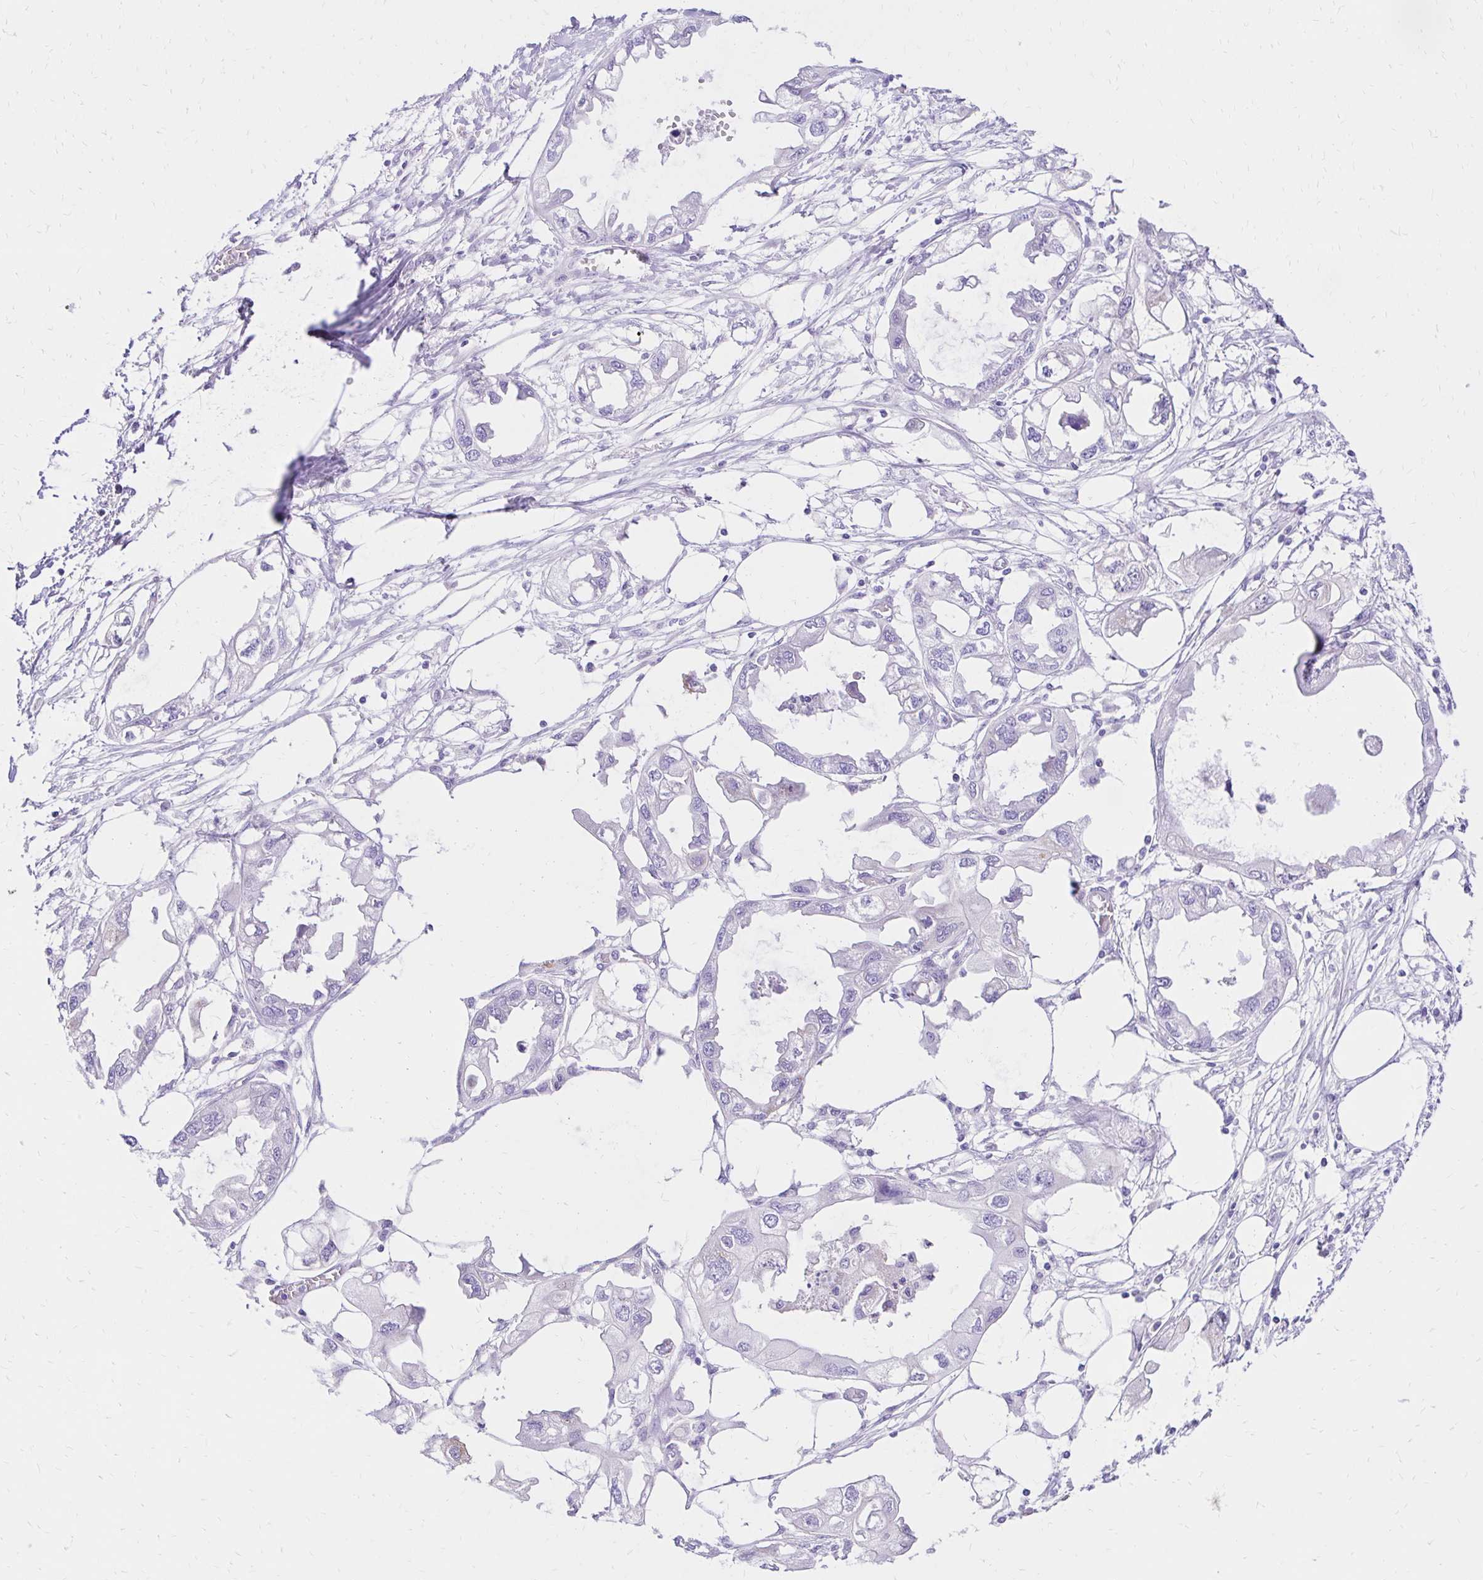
{"staining": {"intensity": "negative", "quantity": "none", "location": "none"}, "tissue": "endometrial cancer", "cell_type": "Tumor cells", "image_type": "cancer", "snomed": [{"axis": "morphology", "description": "Adenocarcinoma, NOS"}, {"axis": "morphology", "description": "Adenocarcinoma, metastatic, NOS"}, {"axis": "topography", "description": "Adipose tissue"}, {"axis": "topography", "description": "Endometrium"}], "caption": "Immunohistochemistry (IHC) of endometrial cancer (metastatic adenocarcinoma) demonstrates no staining in tumor cells.", "gene": "S100G", "patient": {"sex": "female", "age": 67}}